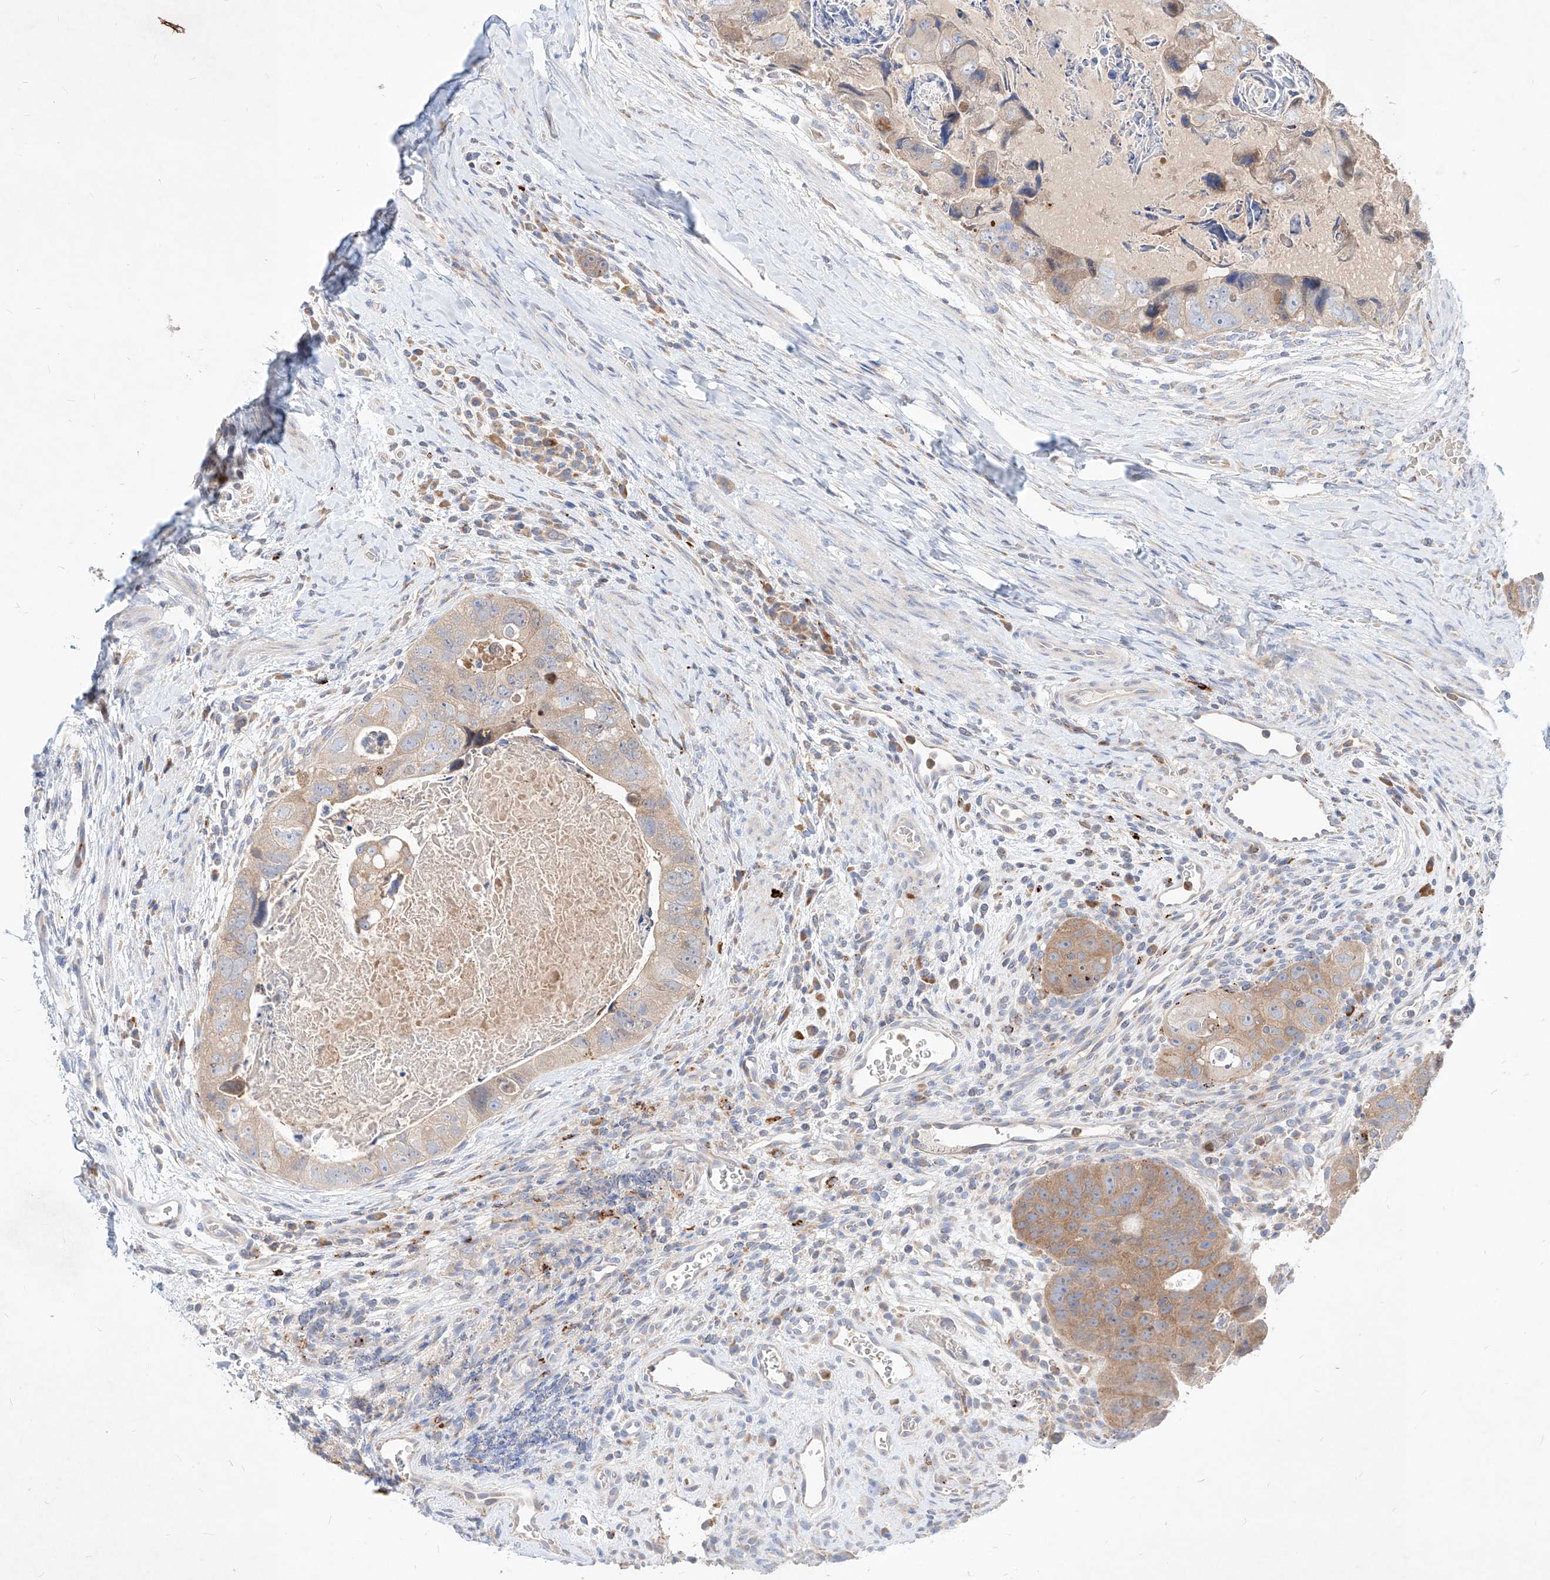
{"staining": {"intensity": "moderate", "quantity": "<25%", "location": "cytoplasmic/membranous"}, "tissue": "colorectal cancer", "cell_type": "Tumor cells", "image_type": "cancer", "snomed": [{"axis": "morphology", "description": "Adenocarcinoma, NOS"}, {"axis": "topography", "description": "Rectum"}], "caption": "This is an image of immunohistochemistry staining of adenocarcinoma (colorectal), which shows moderate expression in the cytoplasmic/membranous of tumor cells.", "gene": "TSNAX", "patient": {"sex": "male", "age": 59}}